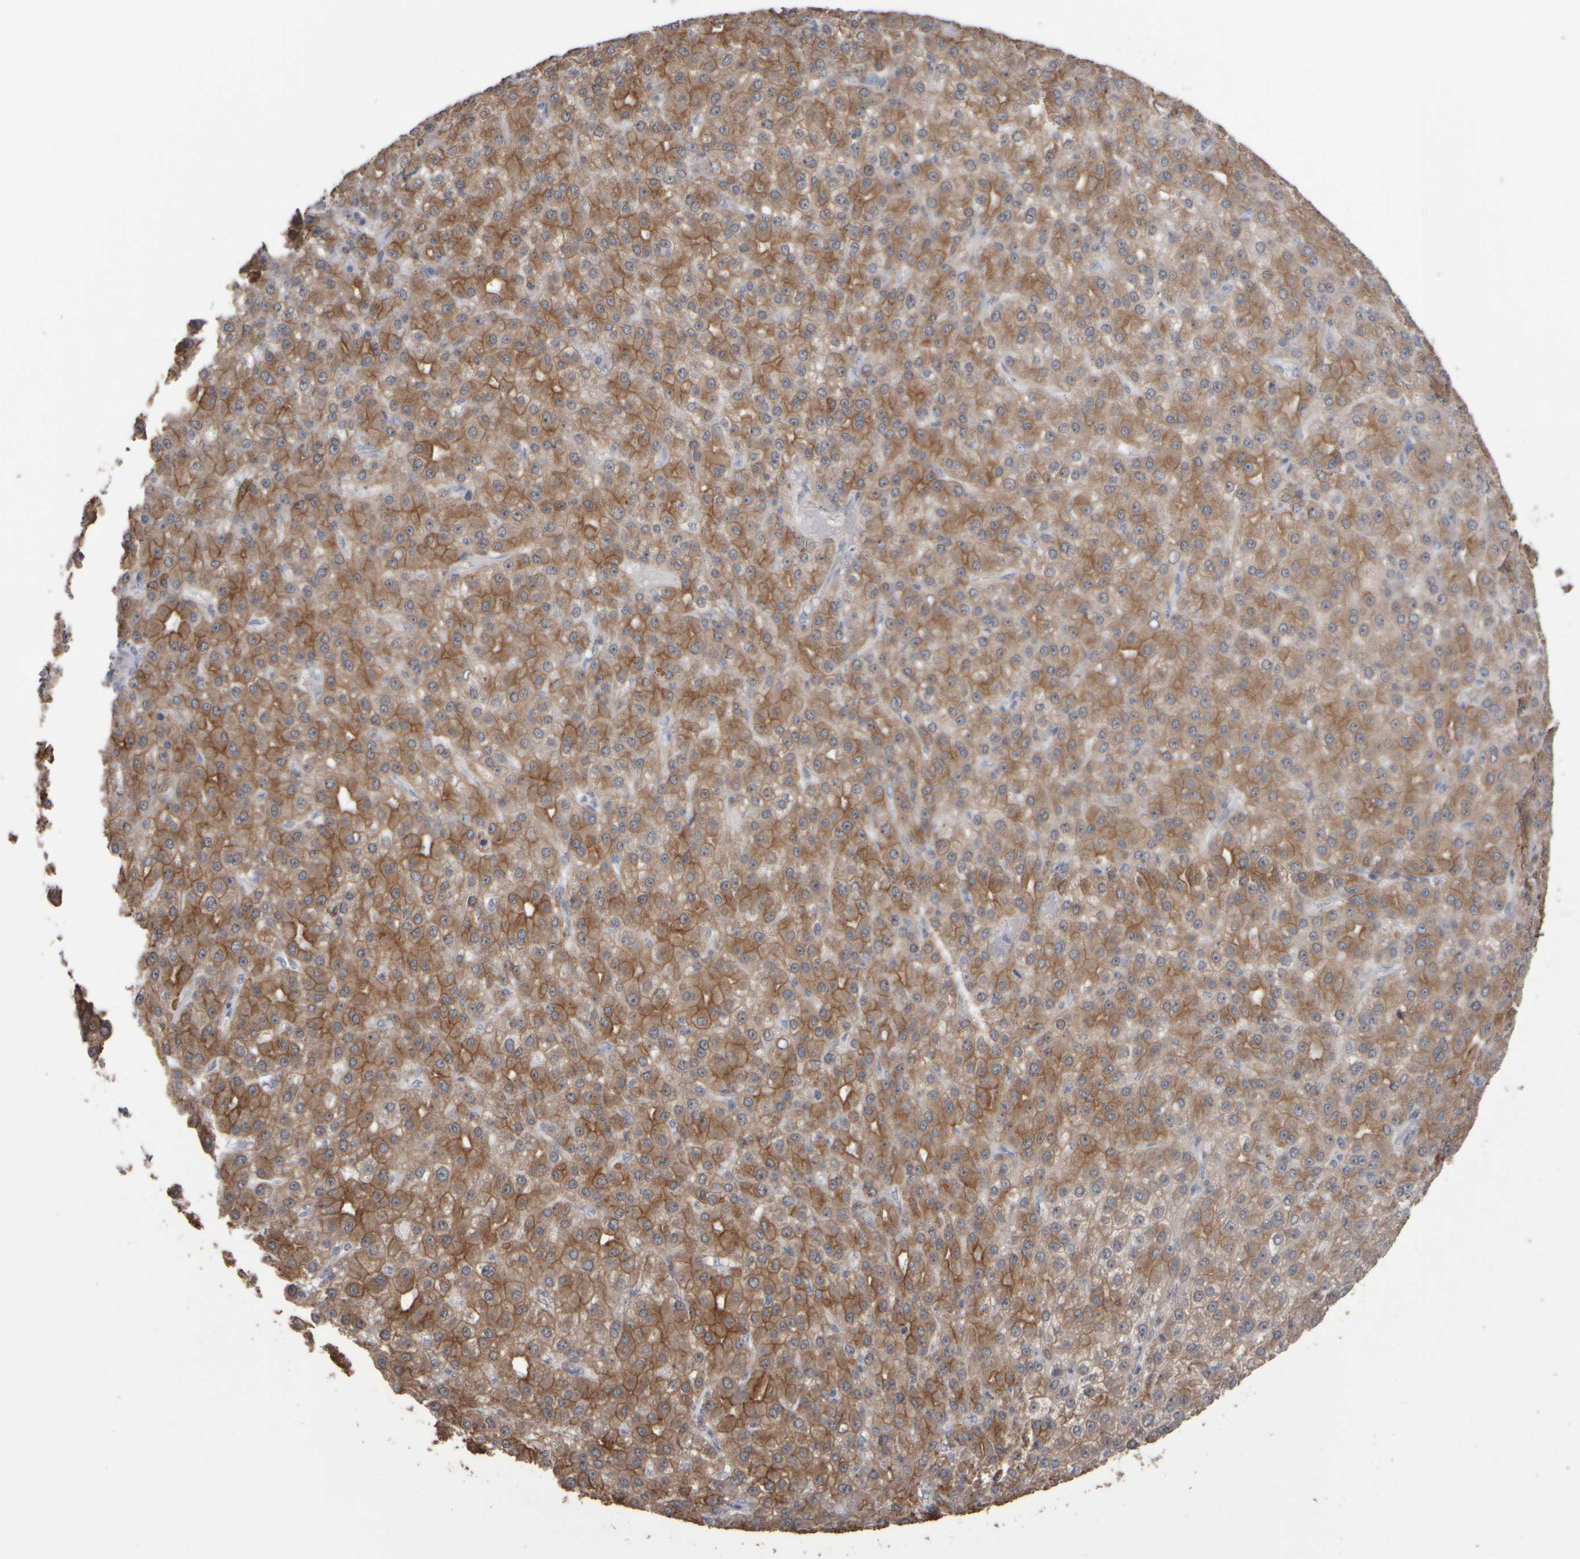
{"staining": {"intensity": "moderate", "quantity": ">75%", "location": "cytoplasmic/membranous"}, "tissue": "liver cancer", "cell_type": "Tumor cells", "image_type": "cancer", "snomed": [{"axis": "morphology", "description": "Carcinoma, Hepatocellular, NOS"}, {"axis": "topography", "description": "Liver"}], "caption": "Immunohistochemistry micrograph of neoplastic tissue: human liver cancer (hepatocellular carcinoma) stained using immunohistochemistry (IHC) exhibits medium levels of moderate protein expression localized specifically in the cytoplasmic/membranous of tumor cells, appearing as a cytoplasmic/membranous brown color.", "gene": "EPHX2", "patient": {"sex": "male", "age": 67}}